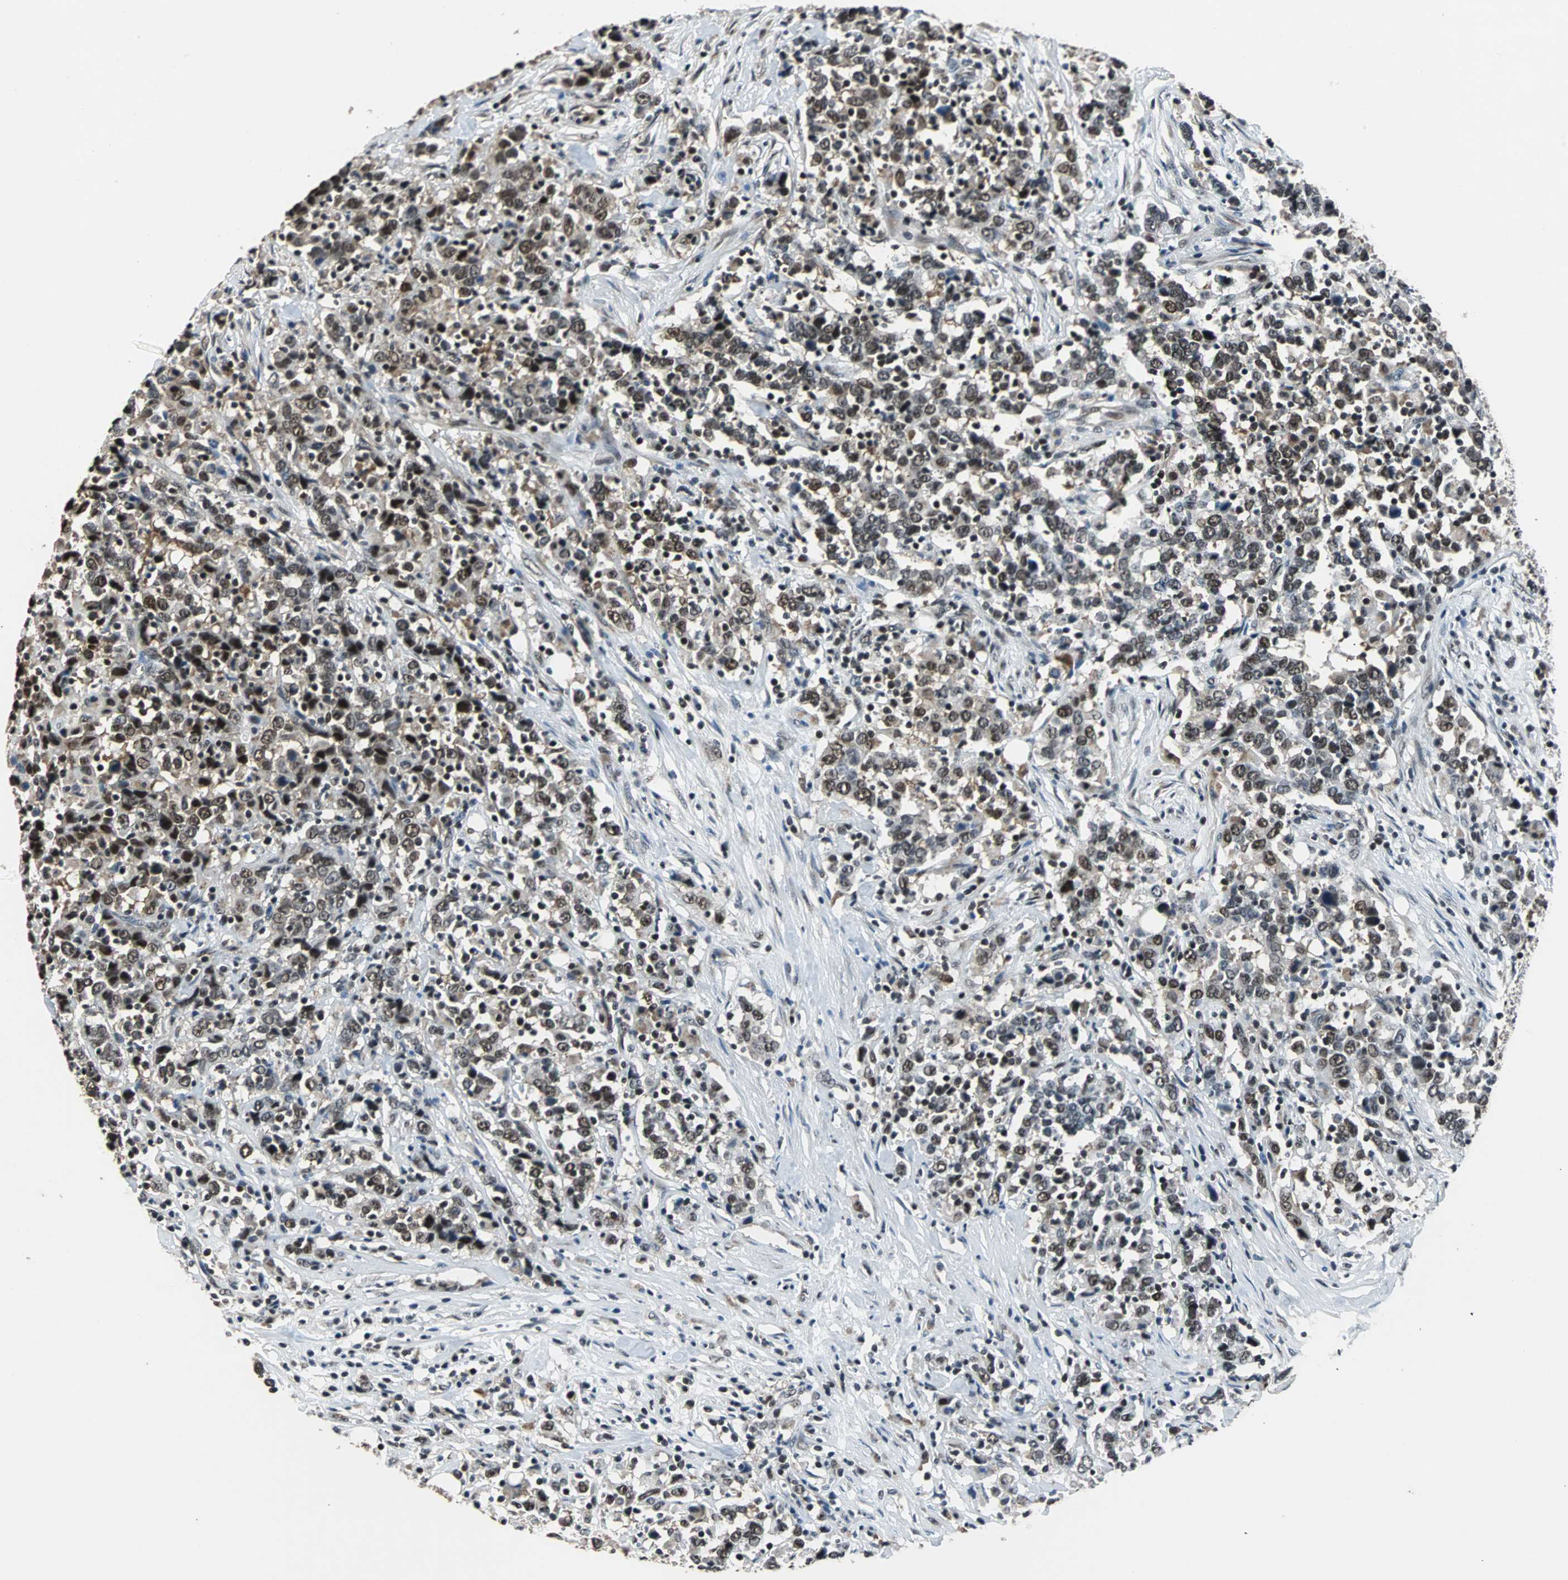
{"staining": {"intensity": "moderate", "quantity": ">75%", "location": "nuclear"}, "tissue": "urothelial cancer", "cell_type": "Tumor cells", "image_type": "cancer", "snomed": [{"axis": "morphology", "description": "Urothelial carcinoma, High grade"}, {"axis": "topography", "description": "Urinary bladder"}], "caption": "Protein staining exhibits moderate nuclear expression in about >75% of tumor cells in urothelial cancer.", "gene": "USP28", "patient": {"sex": "male", "age": 61}}